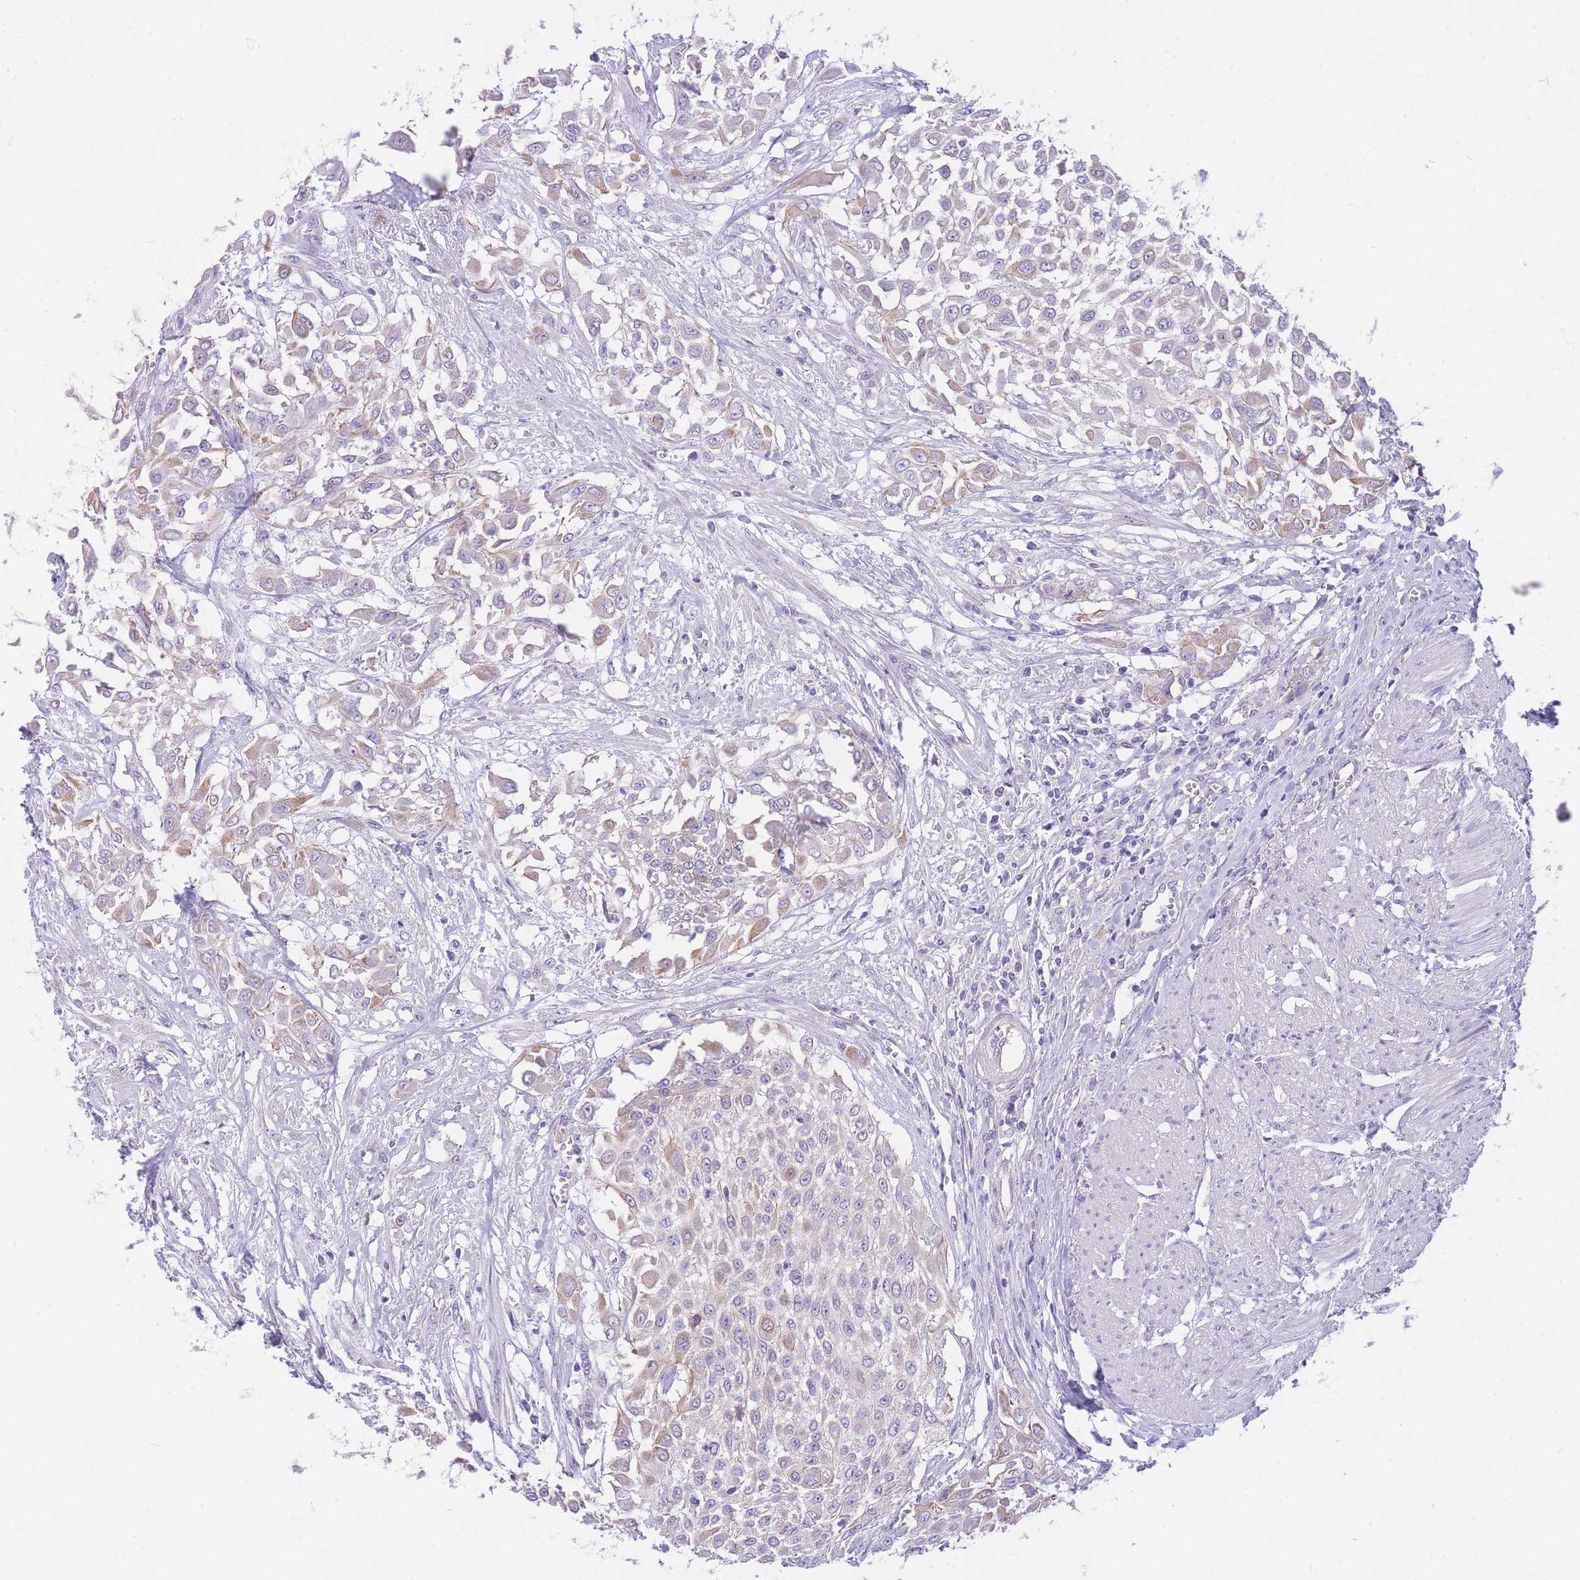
{"staining": {"intensity": "weak", "quantity": "25%-75%", "location": "cytoplasmic/membranous"}, "tissue": "urothelial cancer", "cell_type": "Tumor cells", "image_type": "cancer", "snomed": [{"axis": "morphology", "description": "Urothelial carcinoma, High grade"}, {"axis": "topography", "description": "Urinary bladder"}], "caption": "Urothelial cancer stained for a protein demonstrates weak cytoplasmic/membranous positivity in tumor cells.", "gene": "ZNF311", "patient": {"sex": "male", "age": 57}}